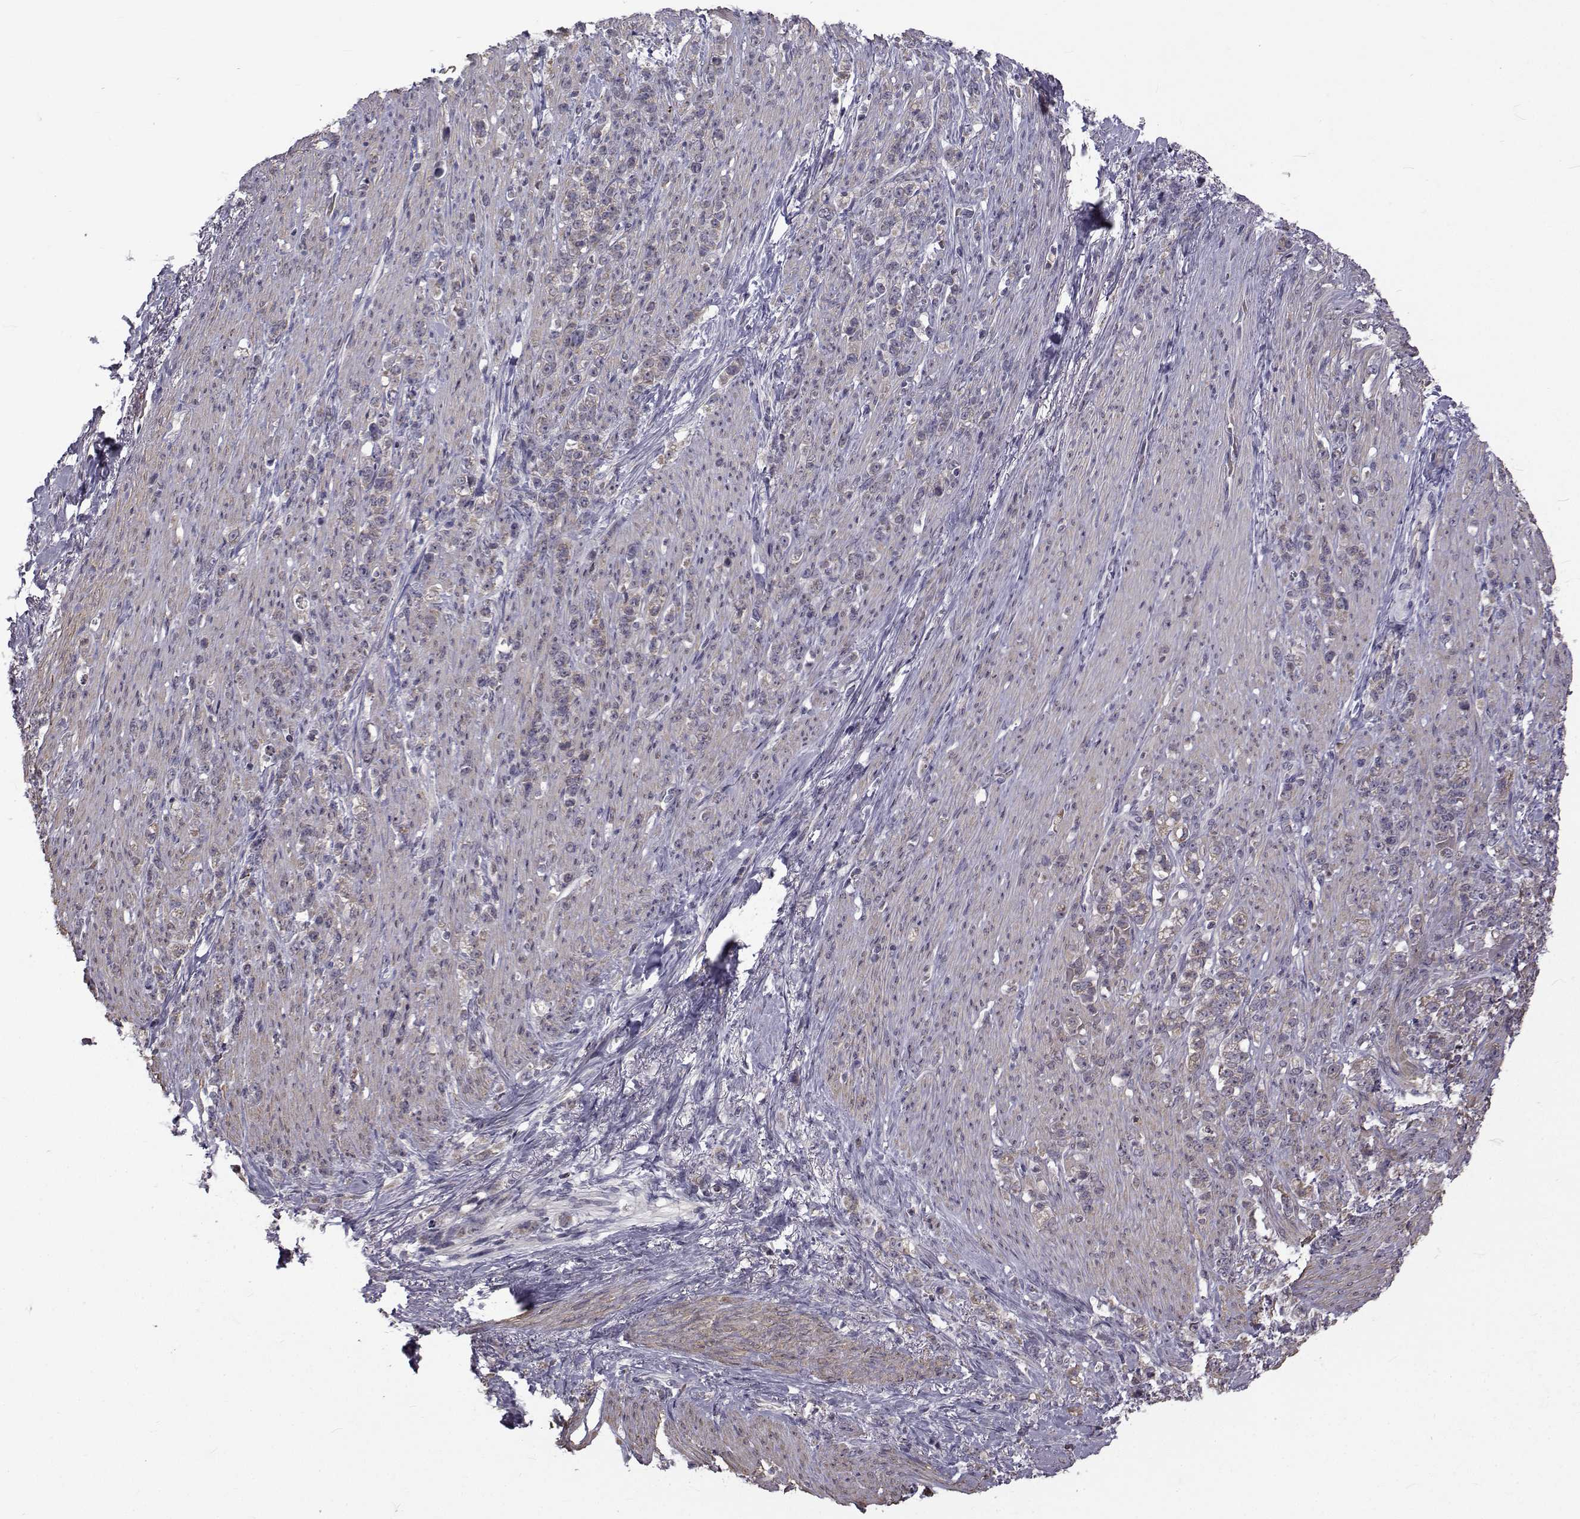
{"staining": {"intensity": "weak", "quantity": "25%-75%", "location": "cytoplasmic/membranous"}, "tissue": "stomach cancer", "cell_type": "Tumor cells", "image_type": "cancer", "snomed": [{"axis": "morphology", "description": "Adenocarcinoma, NOS"}, {"axis": "topography", "description": "Stomach, lower"}], "caption": "This is an image of immunohistochemistry staining of stomach cancer (adenocarcinoma), which shows weak positivity in the cytoplasmic/membranous of tumor cells.", "gene": "FDXR", "patient": {"sex": "male", "age": 88}}